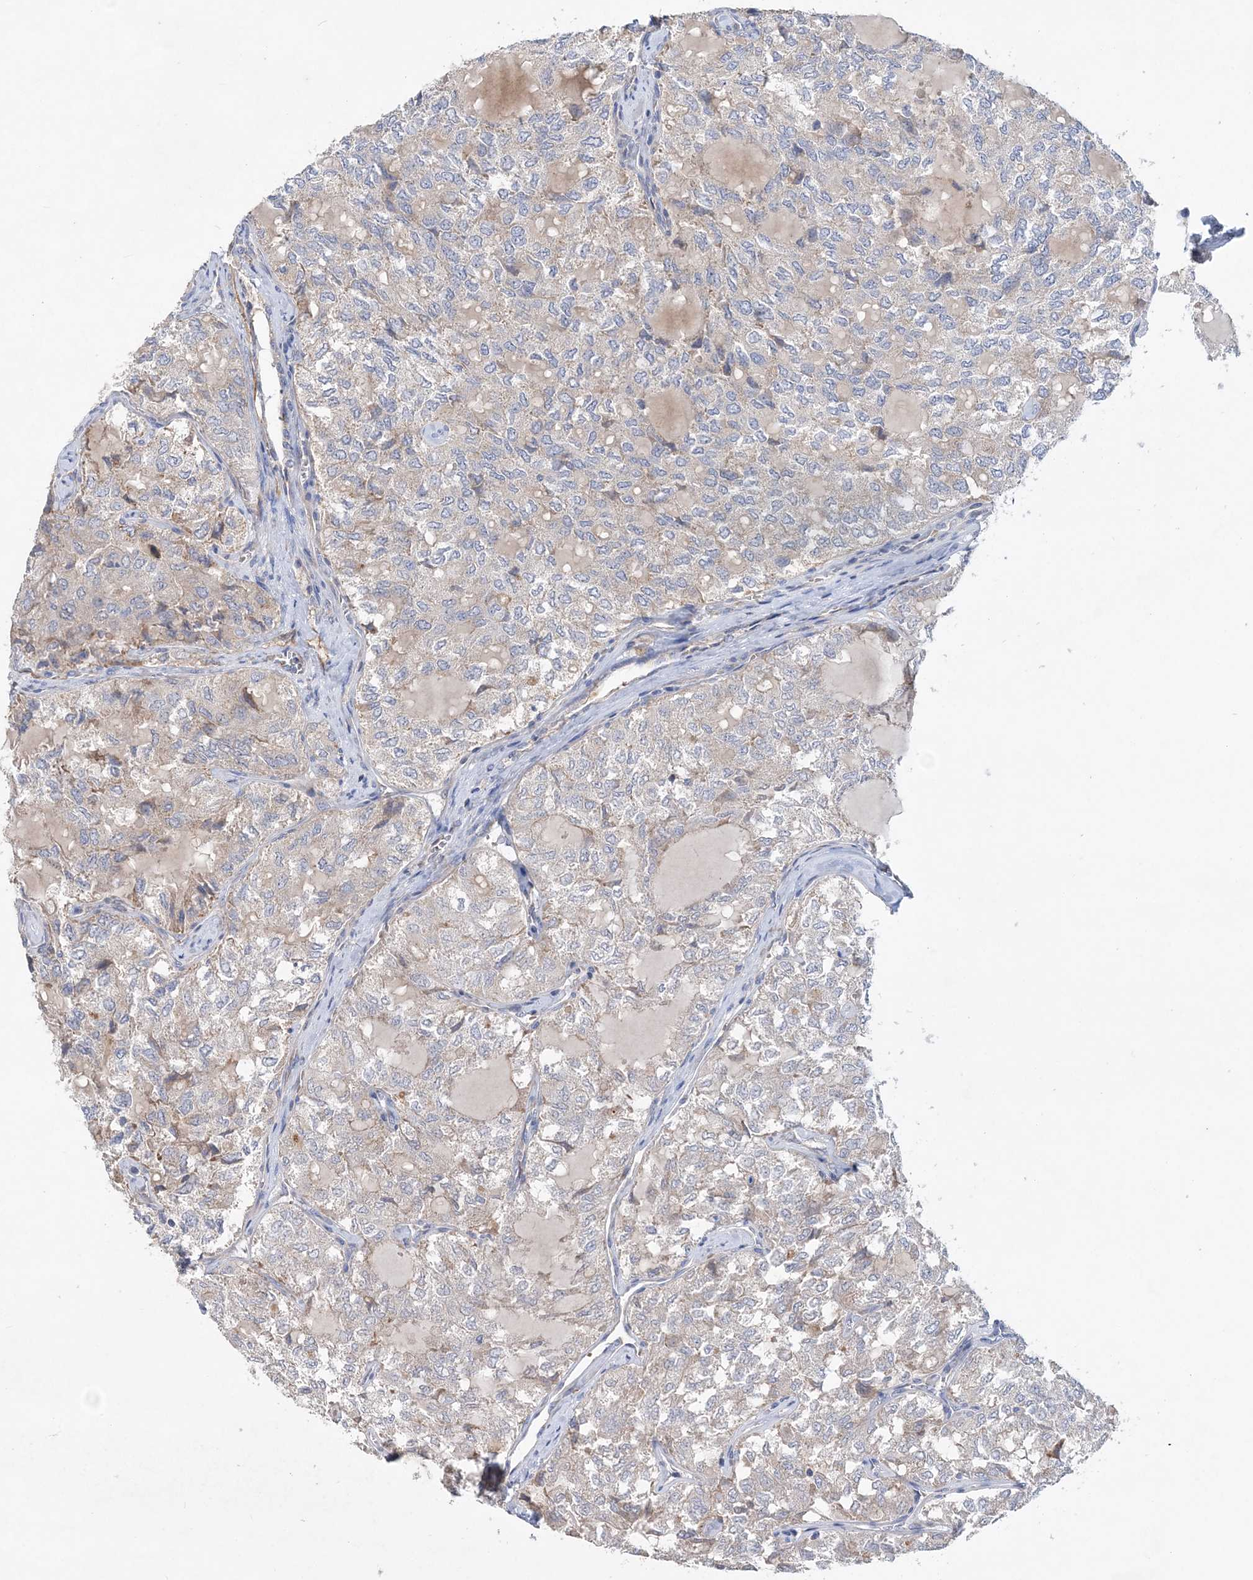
{"staining": {"intensity": "negative", "quantity": "none", "location": "none"}, "tissue": "thyroid cancer", "cell_type": "Tumor cells", "image_type": "cancer", "snomed": [{"axis": "morphology", "description": "Follicular adenoma carcinoma, NOS"}, {"axis": "topography", "description": "Thyroid gland"}], "caption": "DAB (3,3'-diaminobenzidine) immunohistochemical staining of human thyroid cancer displays no significant expression in tumor cells.", "gene": "TRAPPC13", "patient": {"sex": "male", "age": 75}}